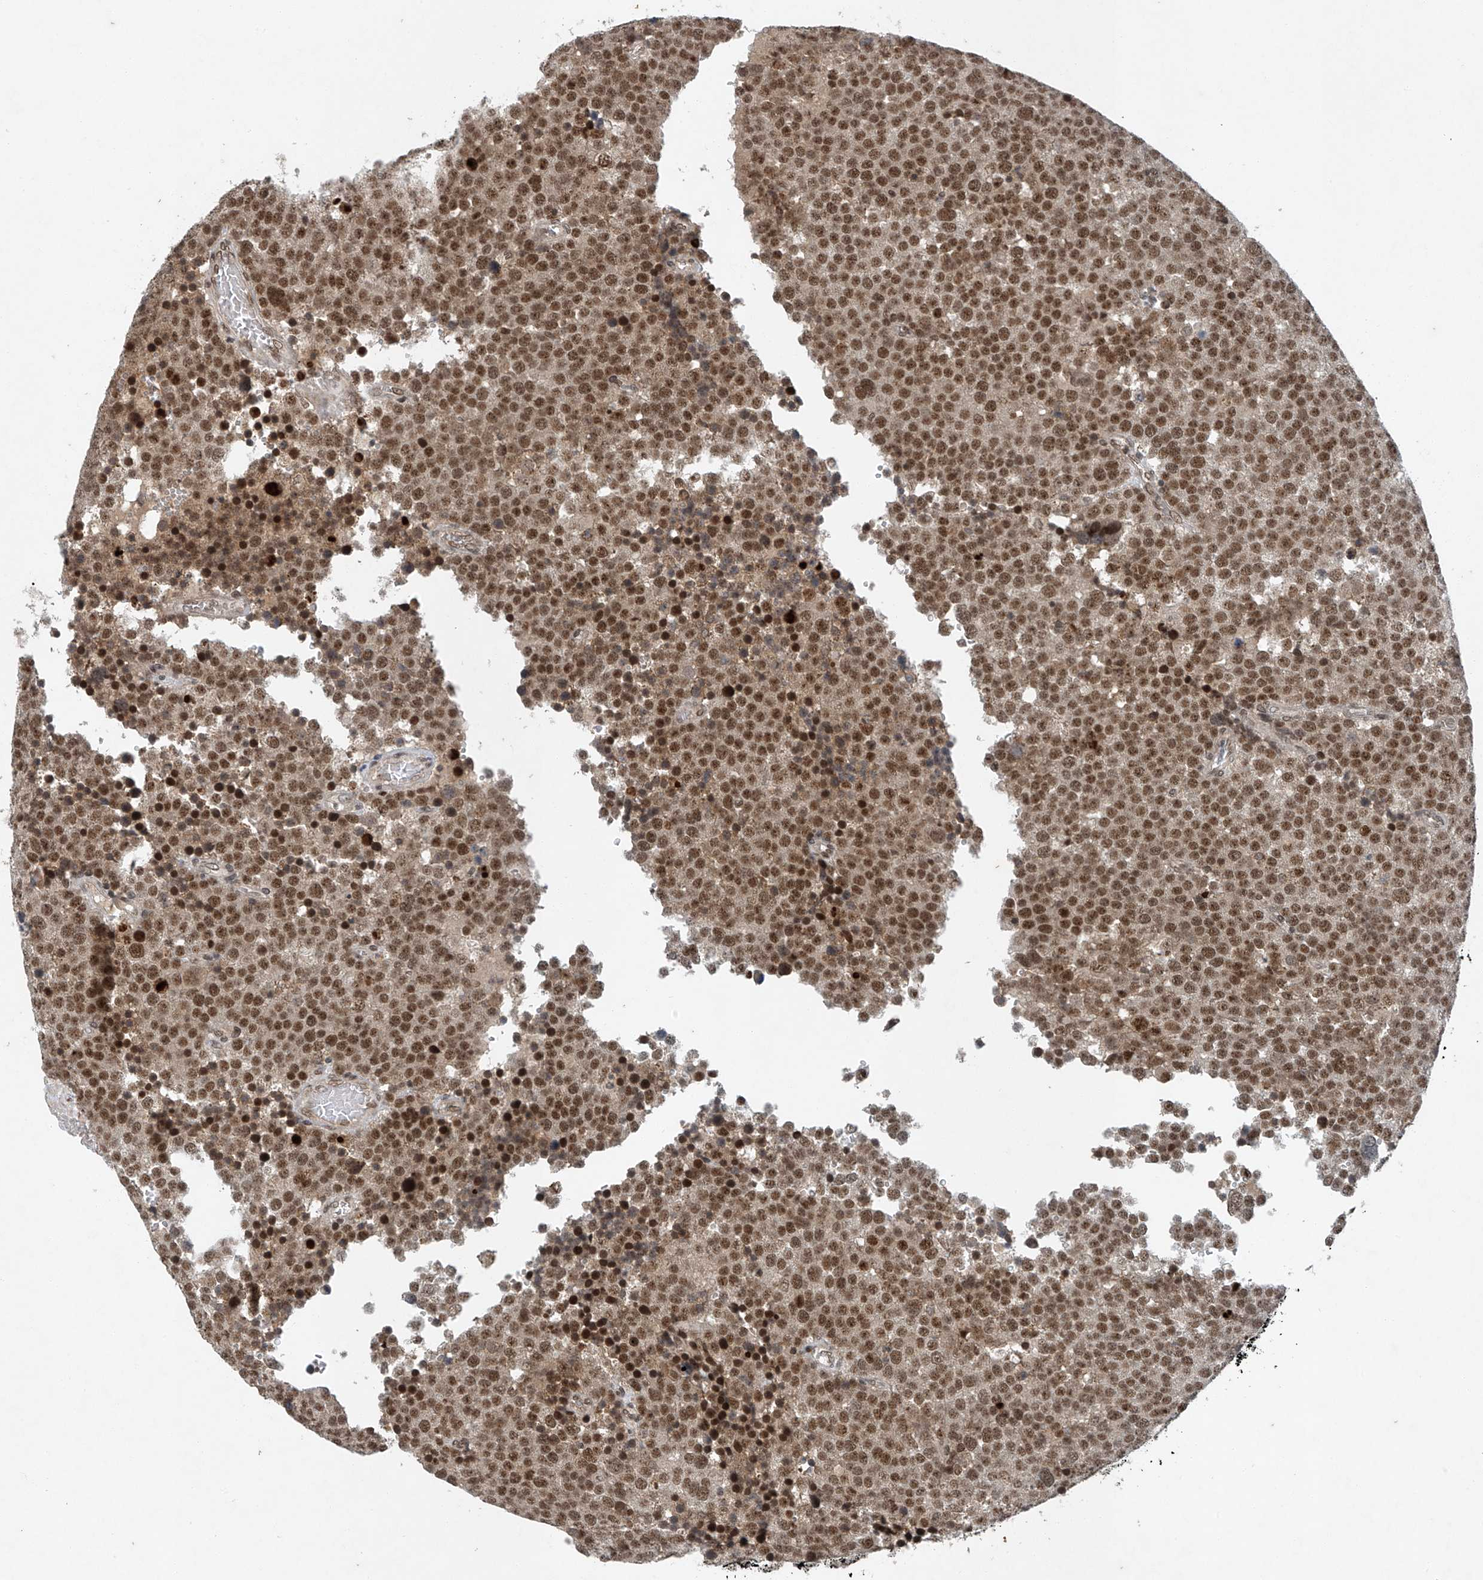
{"staining": {"intensity": "moderate", "quantity": ">75%", "location": "nuclear"}, "tissue": "testis cancer", "cell_type": "Tumor cells", "image_type": "cancer", "snomed": [{"axis": "morphology", "description": "Seminoma, NOS"}, {"axis": "topography", "description": "Testis"}], "caption": "Immunohistochemical staining of human seminoma (testis) reveals medium levels of moderate nuclear staining in about >75% of tumor cells.", "gene": "TAF8", "patient": {"sex": "male", "age": 71}}